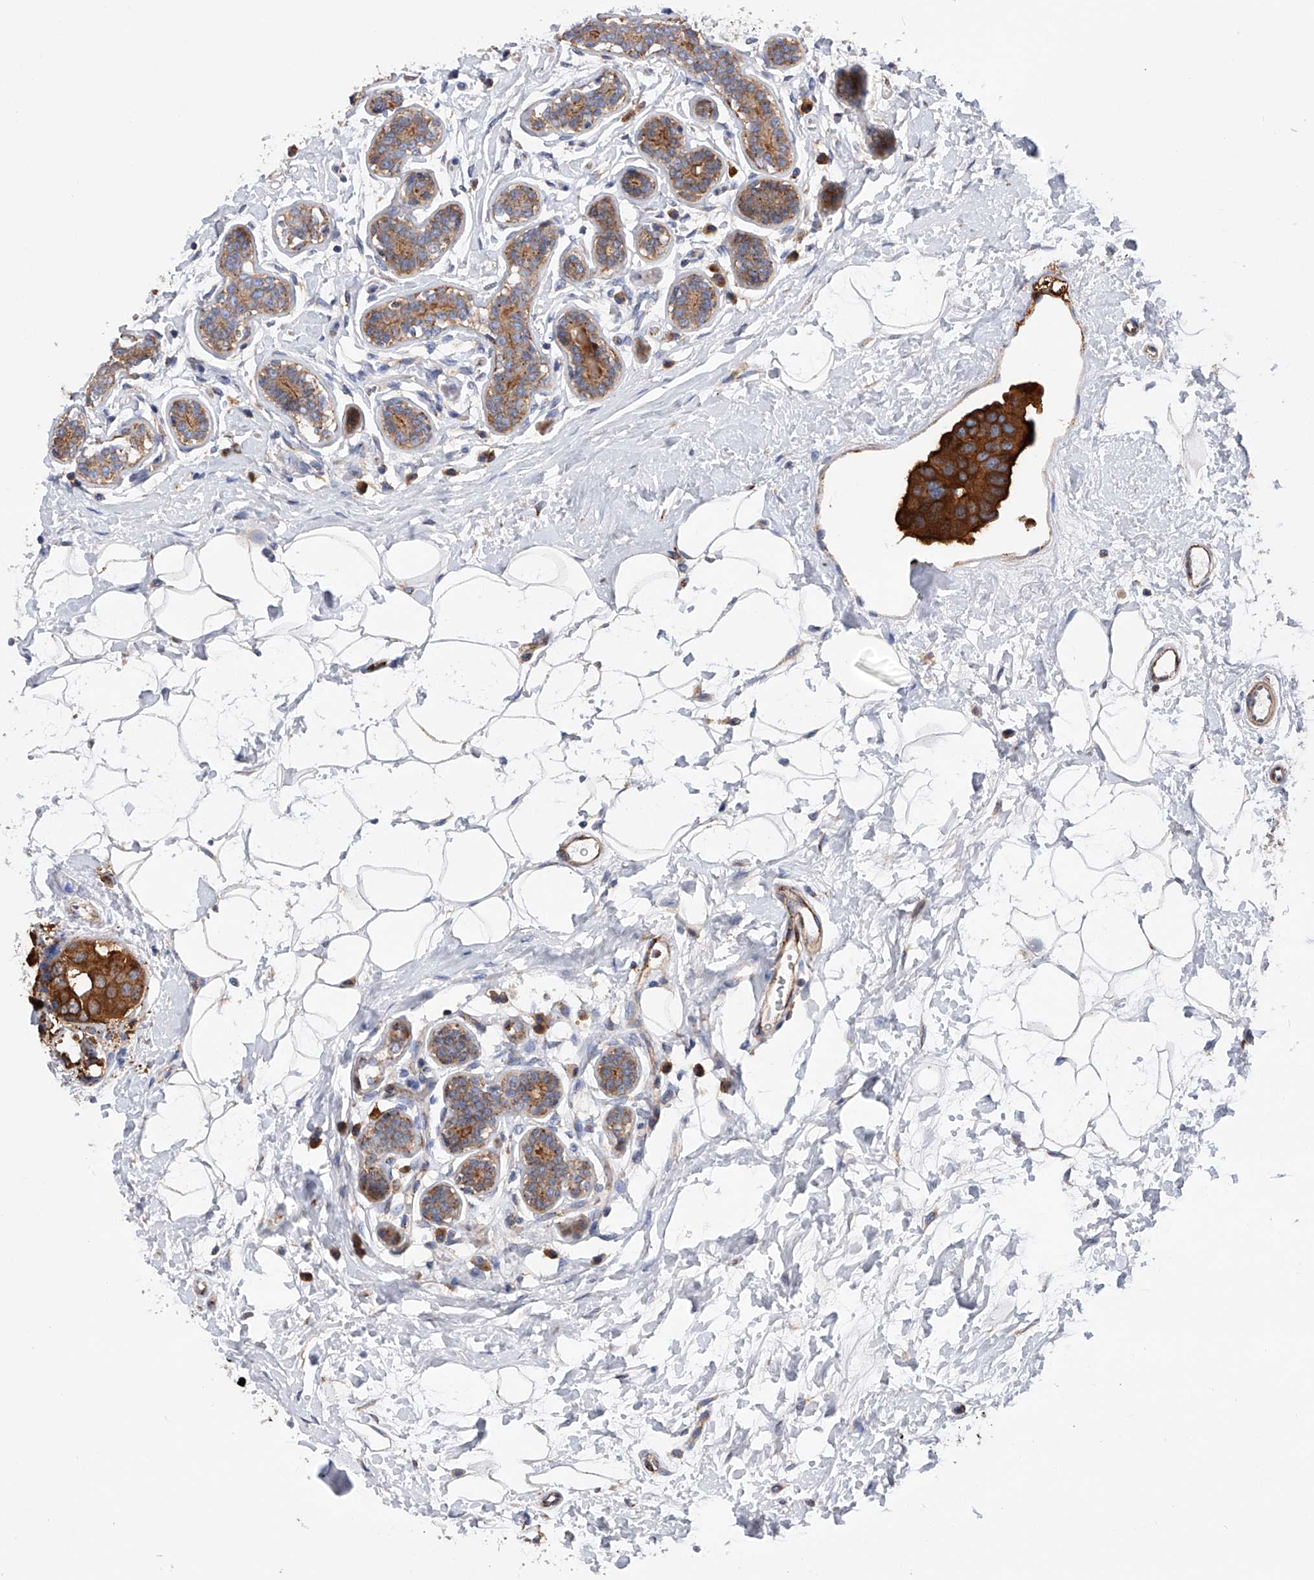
{"staining": {"intensity": "strong", "quantity": ">75%", "location": "cytoplasmic/membranous"}, "tissue": "breast cancer", "cell_type": "Tumor cells", "image_type": "cancer", "snomed": [{"axis": "morphology", "description": "Normal tissue, NOS"}, {"axis": "morphology", "description": "Duct carcinoma"}, {"axis": "topography", "description": "Breast"}], "caption": "Protein expression analysis of breast infiltrating ductal carcinoma demonstrates strong cytoplasmic/membranous positivity in approximately >75% of tumor cells.", "gene": "MLYCD", "patient": {"sex": "female", "age": 39}}